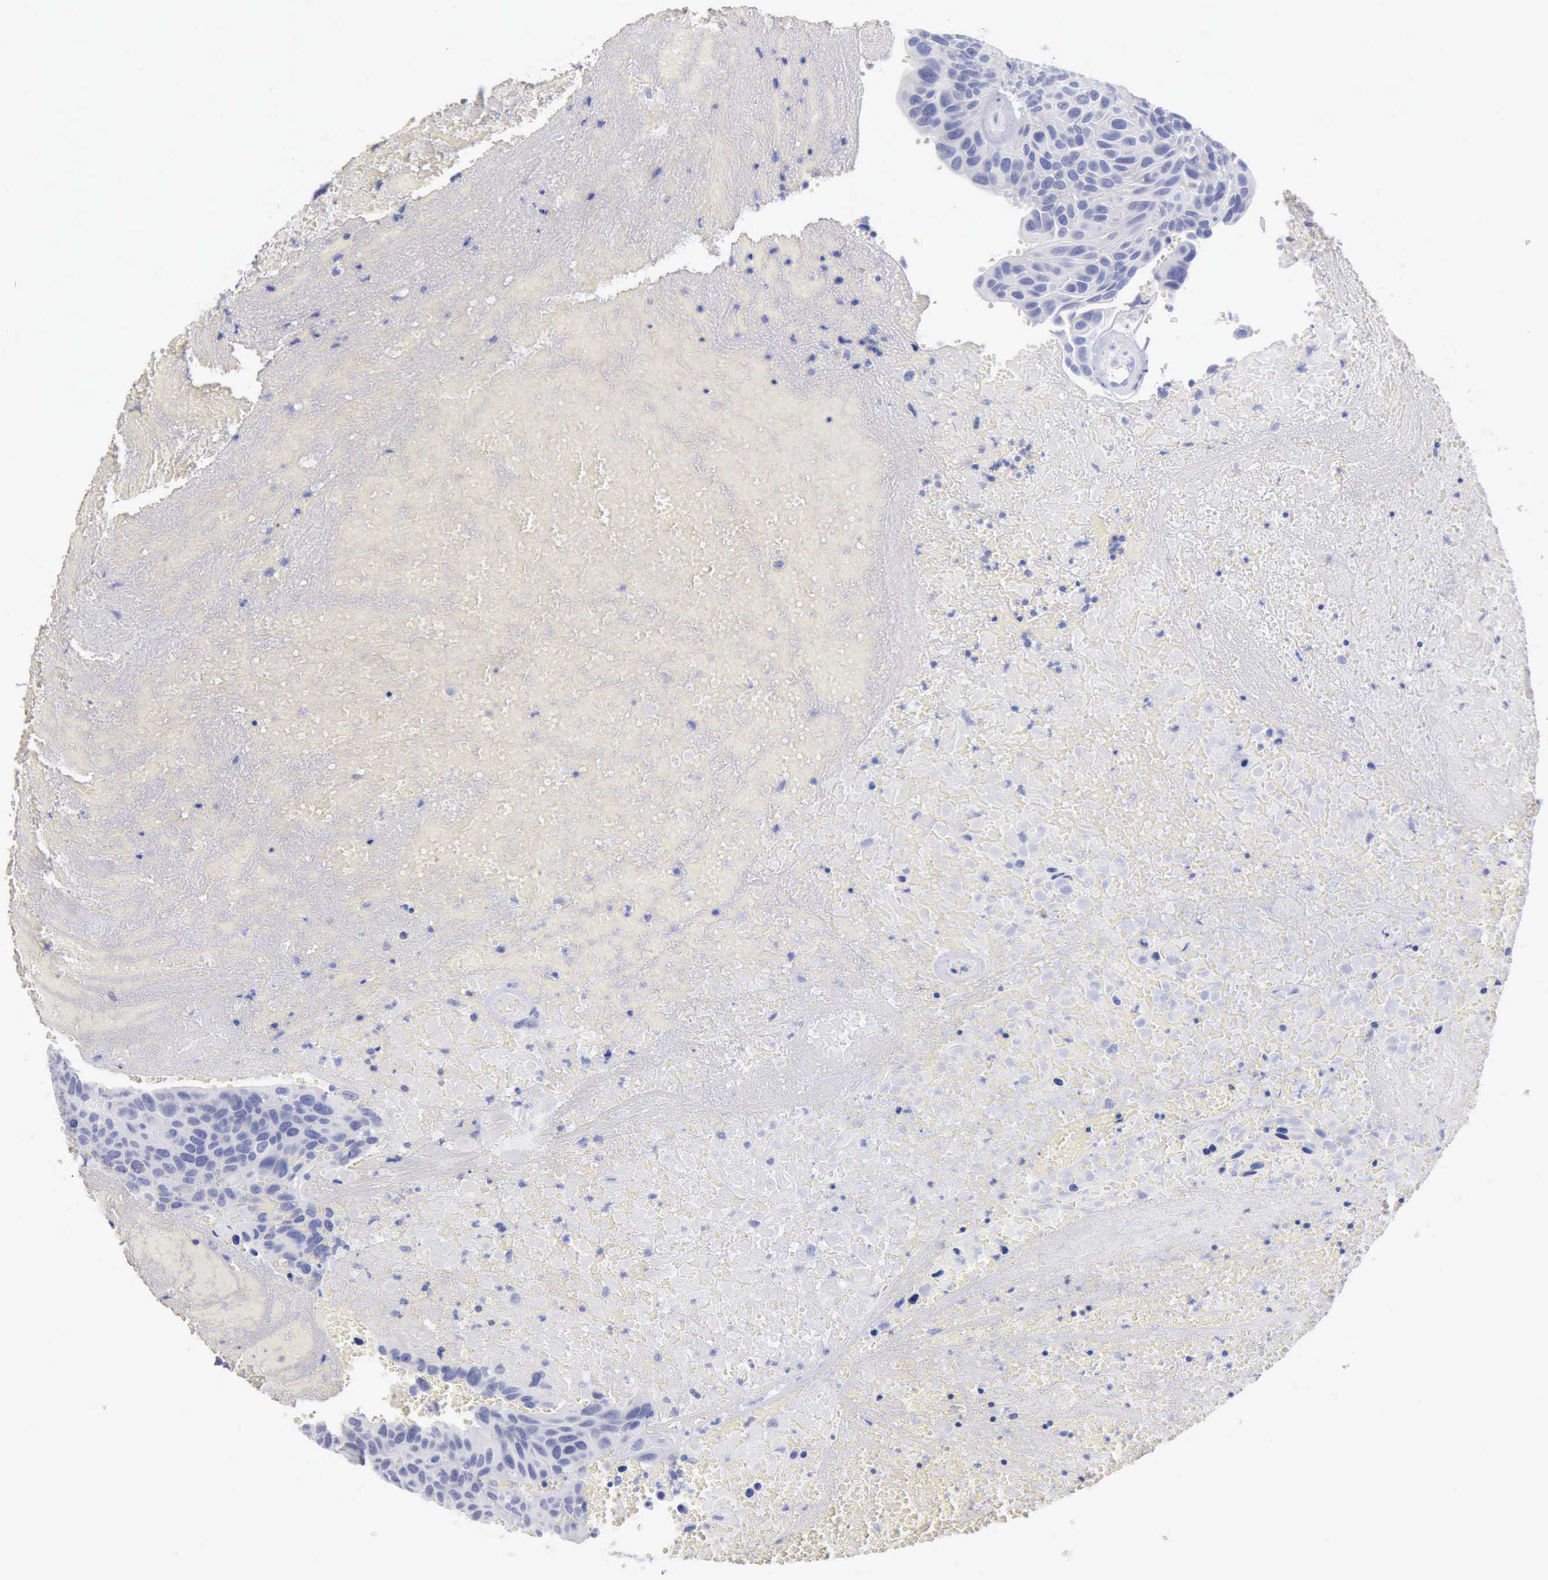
{"staining": {"intensity": "negative", "quantity": "none", "location": "none"}, "tissue": "urothelial cancer", "cell_type": "Tumor cells", "image_type": "cancer", "snomed": [{"axis": "morphology", "description": "Urothelial carcinoma, High grade"}, {"axis": "topography", "description": "Urinary bladder"}], "caption": "IHC of human urothelial carcinoma (high-grade) exhibits no staining in tumor cells.", "gene": "ANGEL1", "patient": {"sex": "male", "age": 66}}